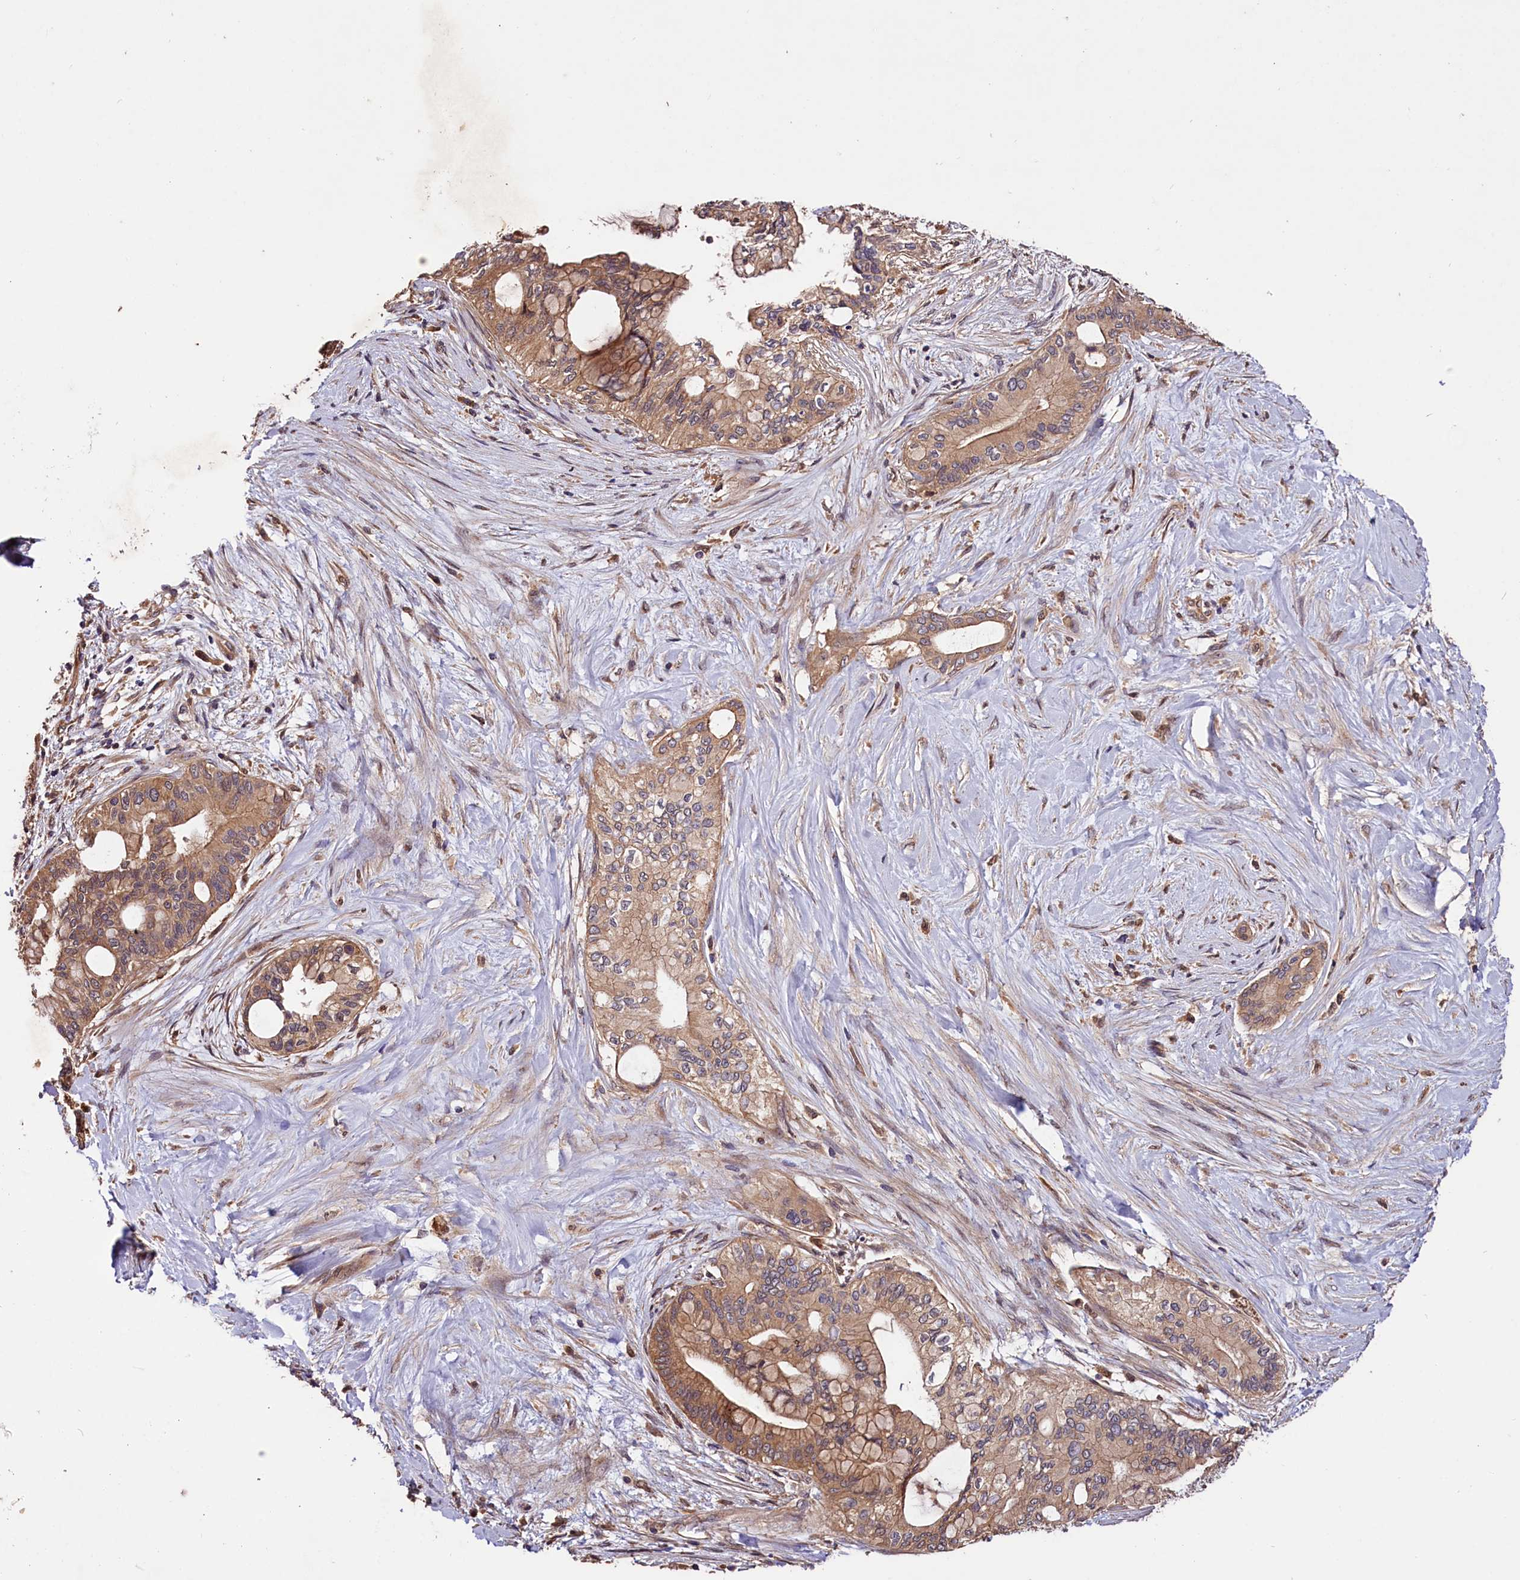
{"staining": {"intensity": "moderate", "quantity": ">75%", "location": "cytoplasmic/membranous"}, "tissue": "pancreatic cancer", "cell_type": "Tumor cells", "image_type": "cancer", "snomed": [{"axis": "morphology", "description": "Adenocarcinoma, NOS"}, {"axis": "topography", "description": "Pancreas"}], "caption": "Tumor cells reveal medium levels of moderate cytoplasmic/membranous expression in approximately >75% of cells in human pancreatic cancer.", "gene": "CES3", "patient": {"sex": "male", "age": 46}}